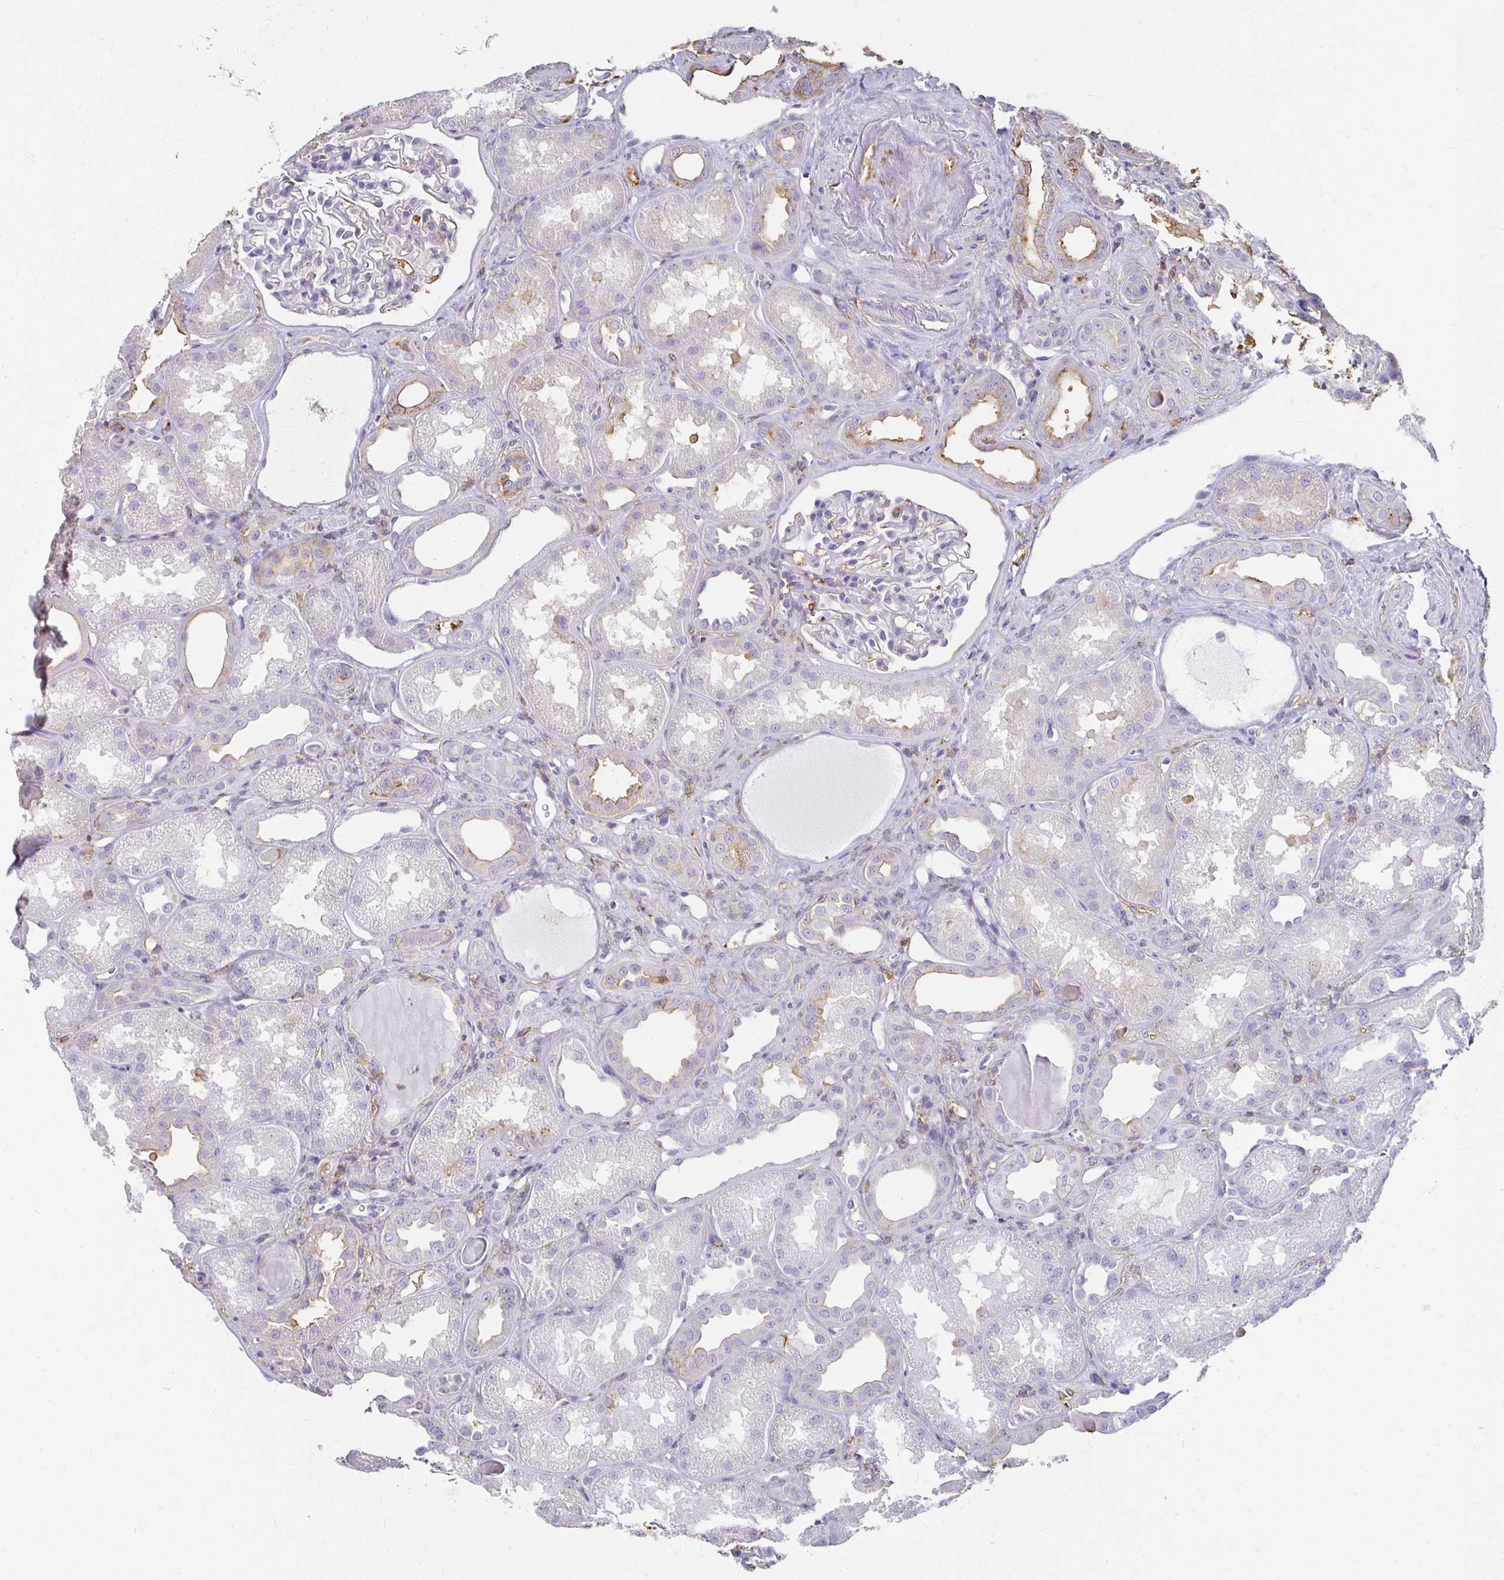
{"staining": {"intensity": "weak", "quantity": "<25%", "location": "cytoplasmic/membranous"}, "tissue": "kidney", "cell_type": "Cells in glomeruli", "image_type": "normal", "snomed": [{"axis": "morphology", "description": "Normal tissue, NOS"}, {"axis": "topography", "description": "Kidney"}], "caption": "Immunohistochemistry (IHC) micrograph of unremarkable kidney: human kidney stained with DAB (3,3'-diaminobenzidine) reveals no significant protein staining in cells in glomeruli.", "gene": "TAS1R3", "patient": {"sex": "male", "age": 61}}